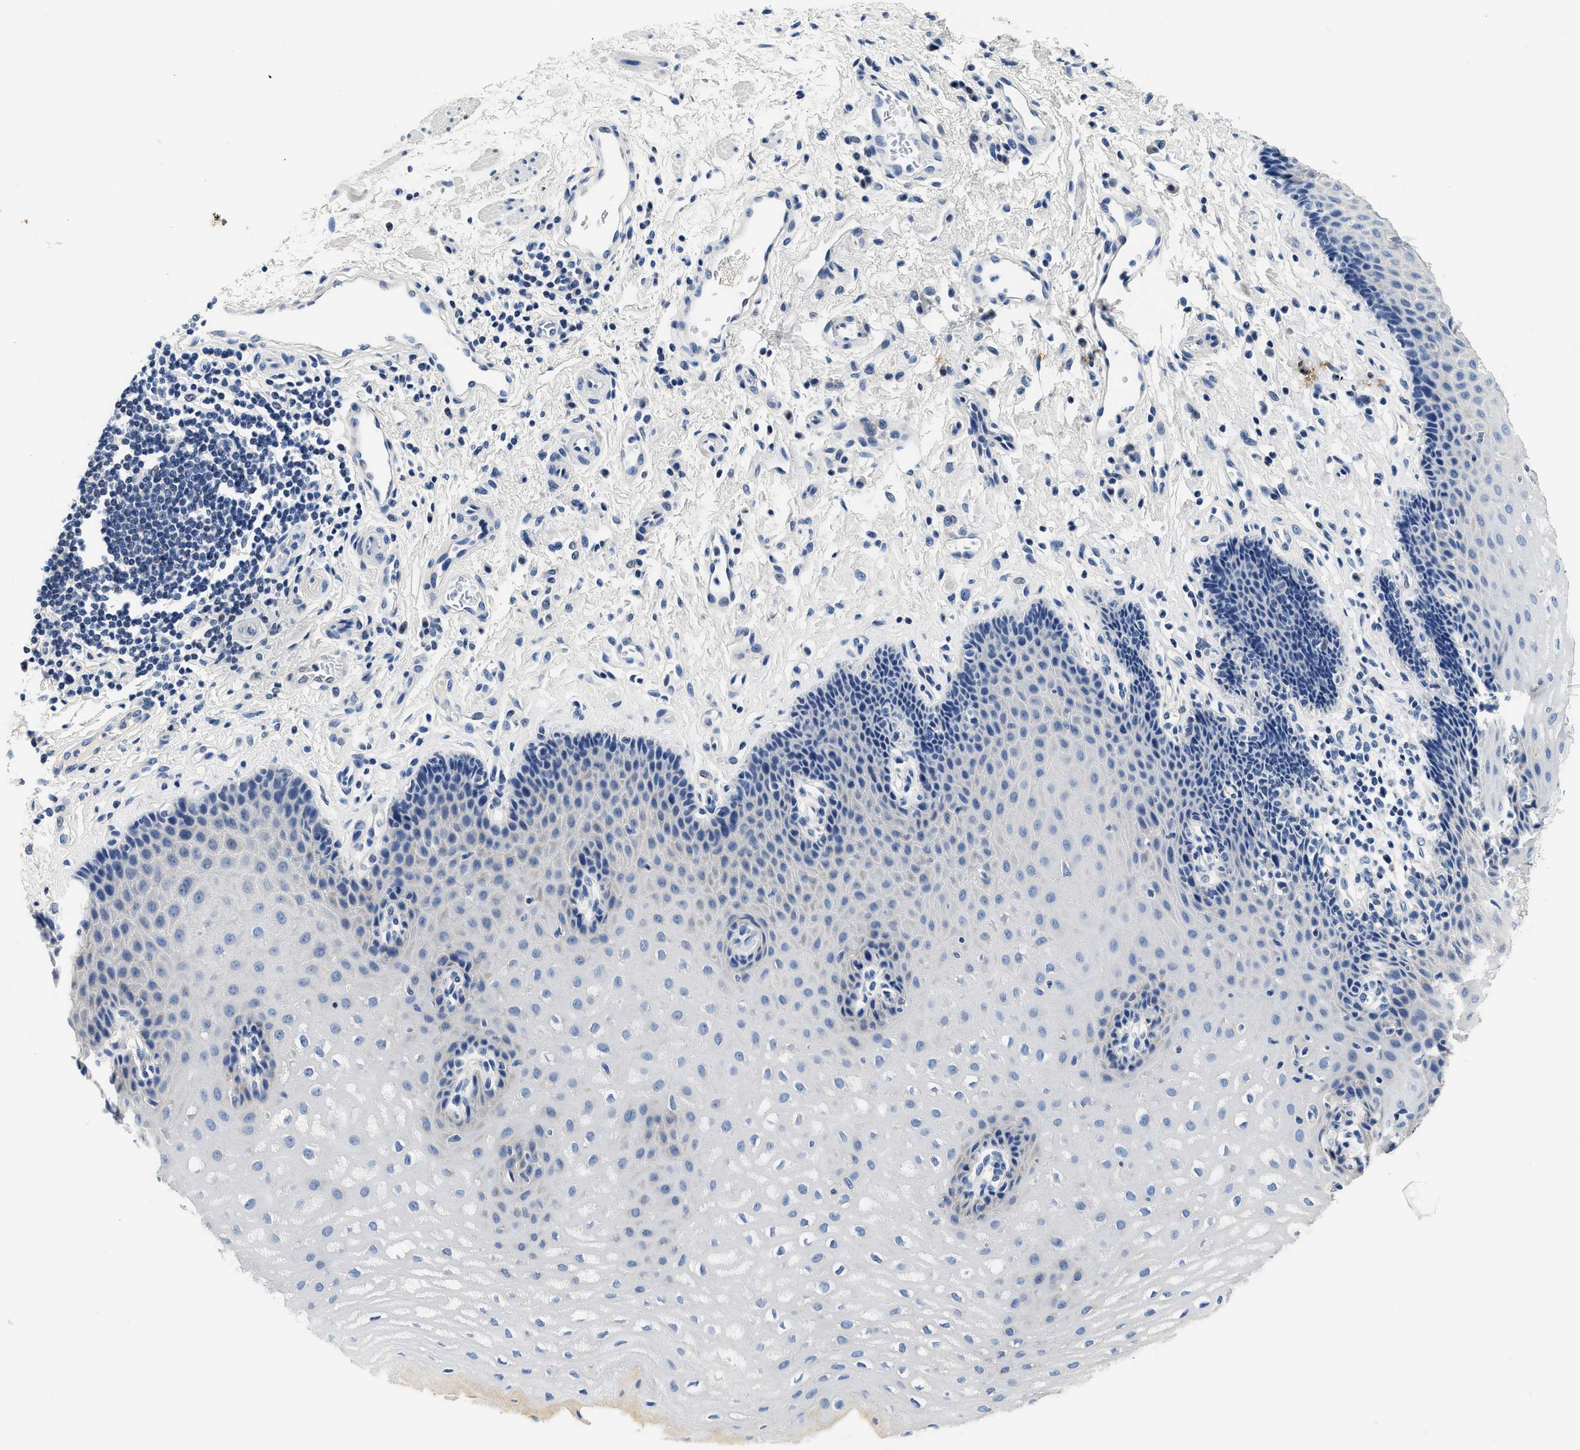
{"staining": {"intensity": "negative", "quantity": "none", "location": "none"}, "tissue": "esophagus", "cell_type": "Squamous epithelial cells", "image_type": "normal", "snomed": [{"axis": "morphology", "description": "Normal tissue, NOS"}, {"axis": "topography", "description": "Esophagus"}], "caption": "Squamous epithelial cells show no significant protein staining in normal esophagus. (Brightfield microscopy of DAB IHC at high magnification).", "gene": "PCK2", "patient": {"sex": "male", "age": 54}}